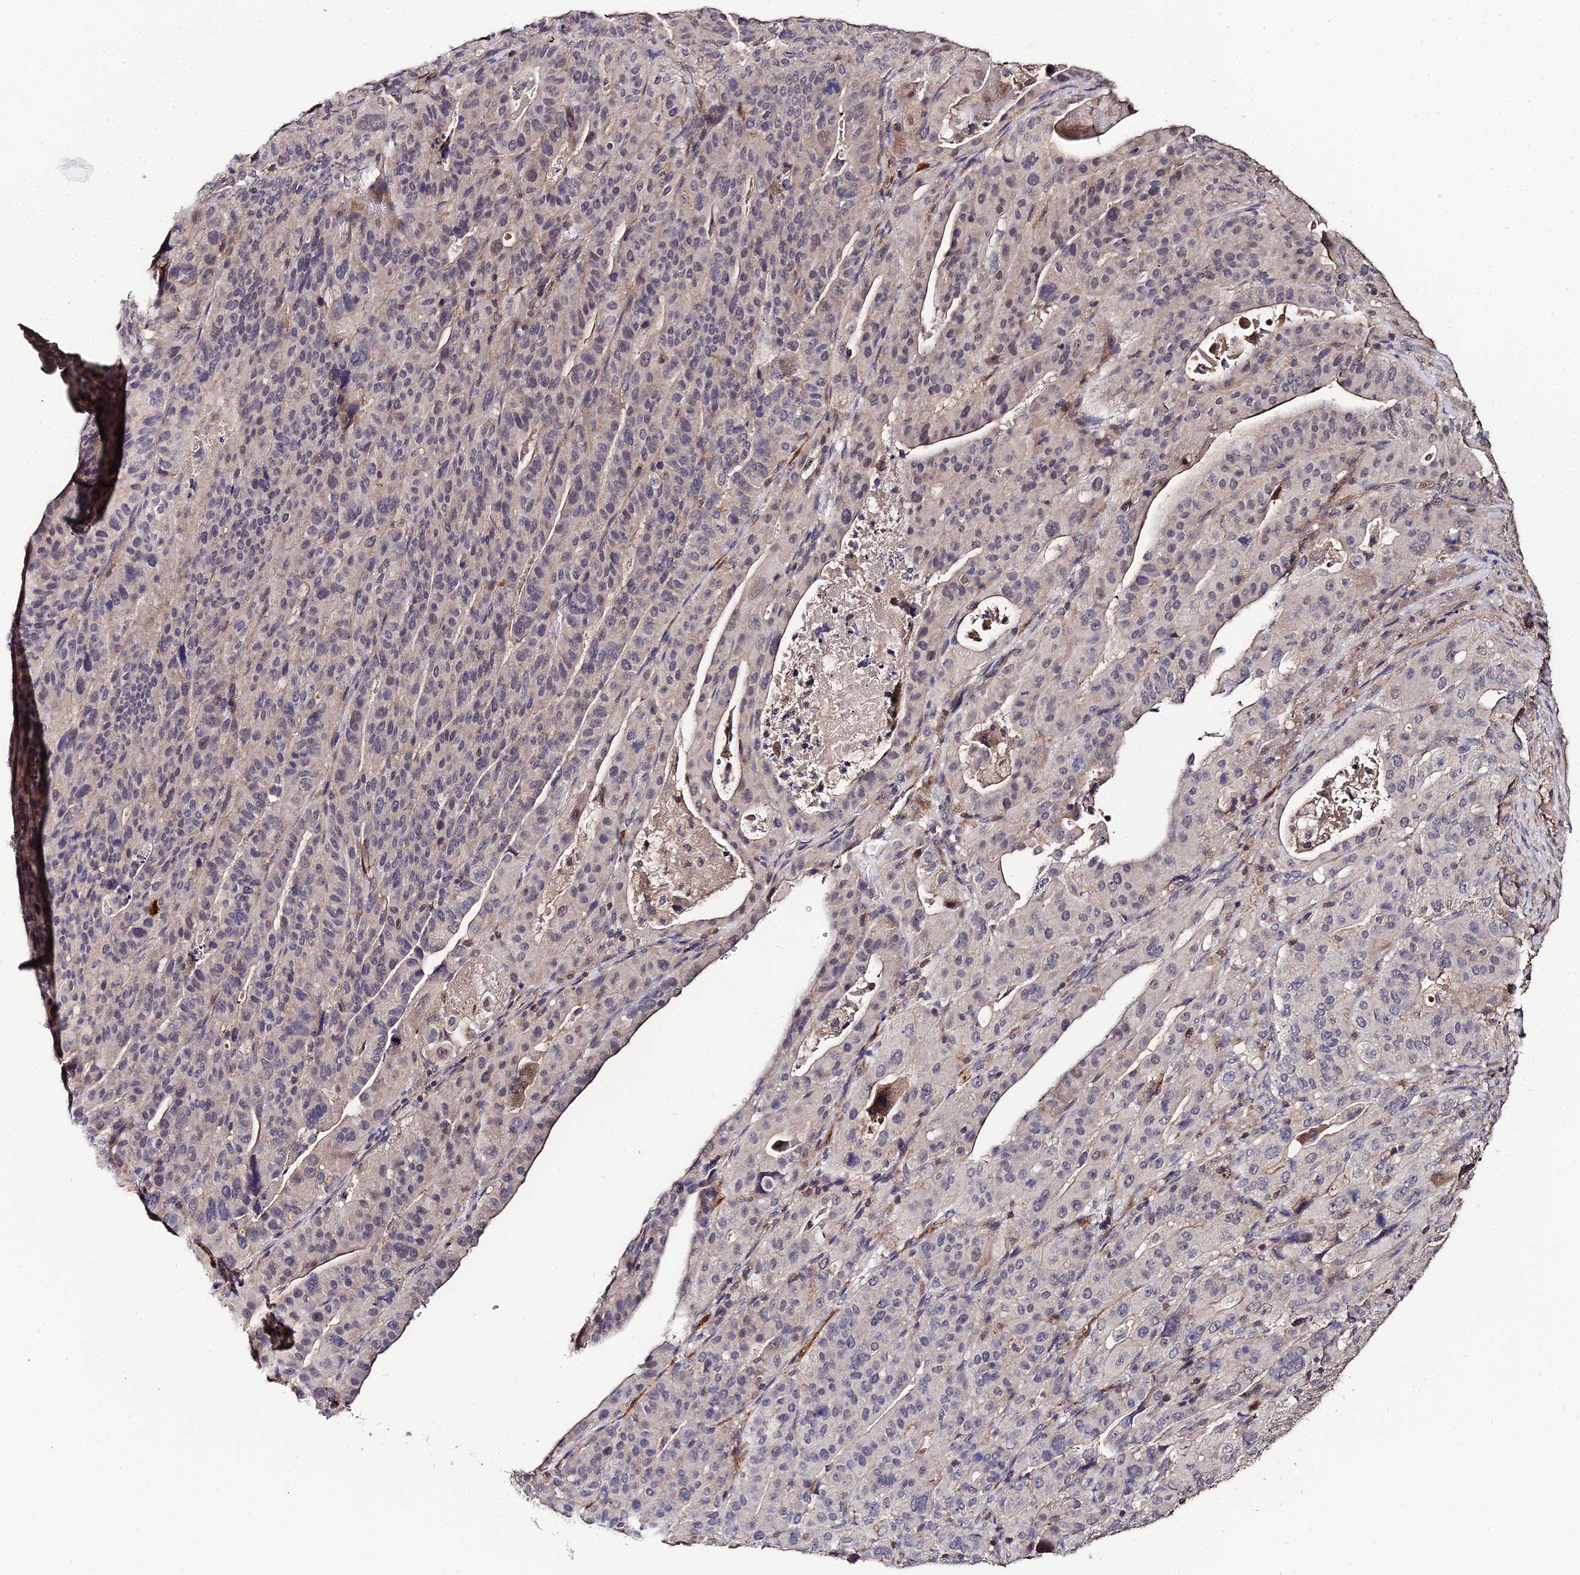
{"staining": {"intensity": "weak", "quantity": "<25%", "location": "nuclear"}, "tissue": "stomach cancer", "cell_type": "Tumor cells", "image_type": "cancer", "snomed": [{"axis": "morphology", "description": "Adenocarcinoma, NOS"}, {"axis": "topography", "description": "Stomach"}], "caption": "A histopathology image of human adenocarcinoma (stomach) is negative for staining in tumor cells.", "gene": "LSM5", "patient": {"sex": "male", "age": 48}}